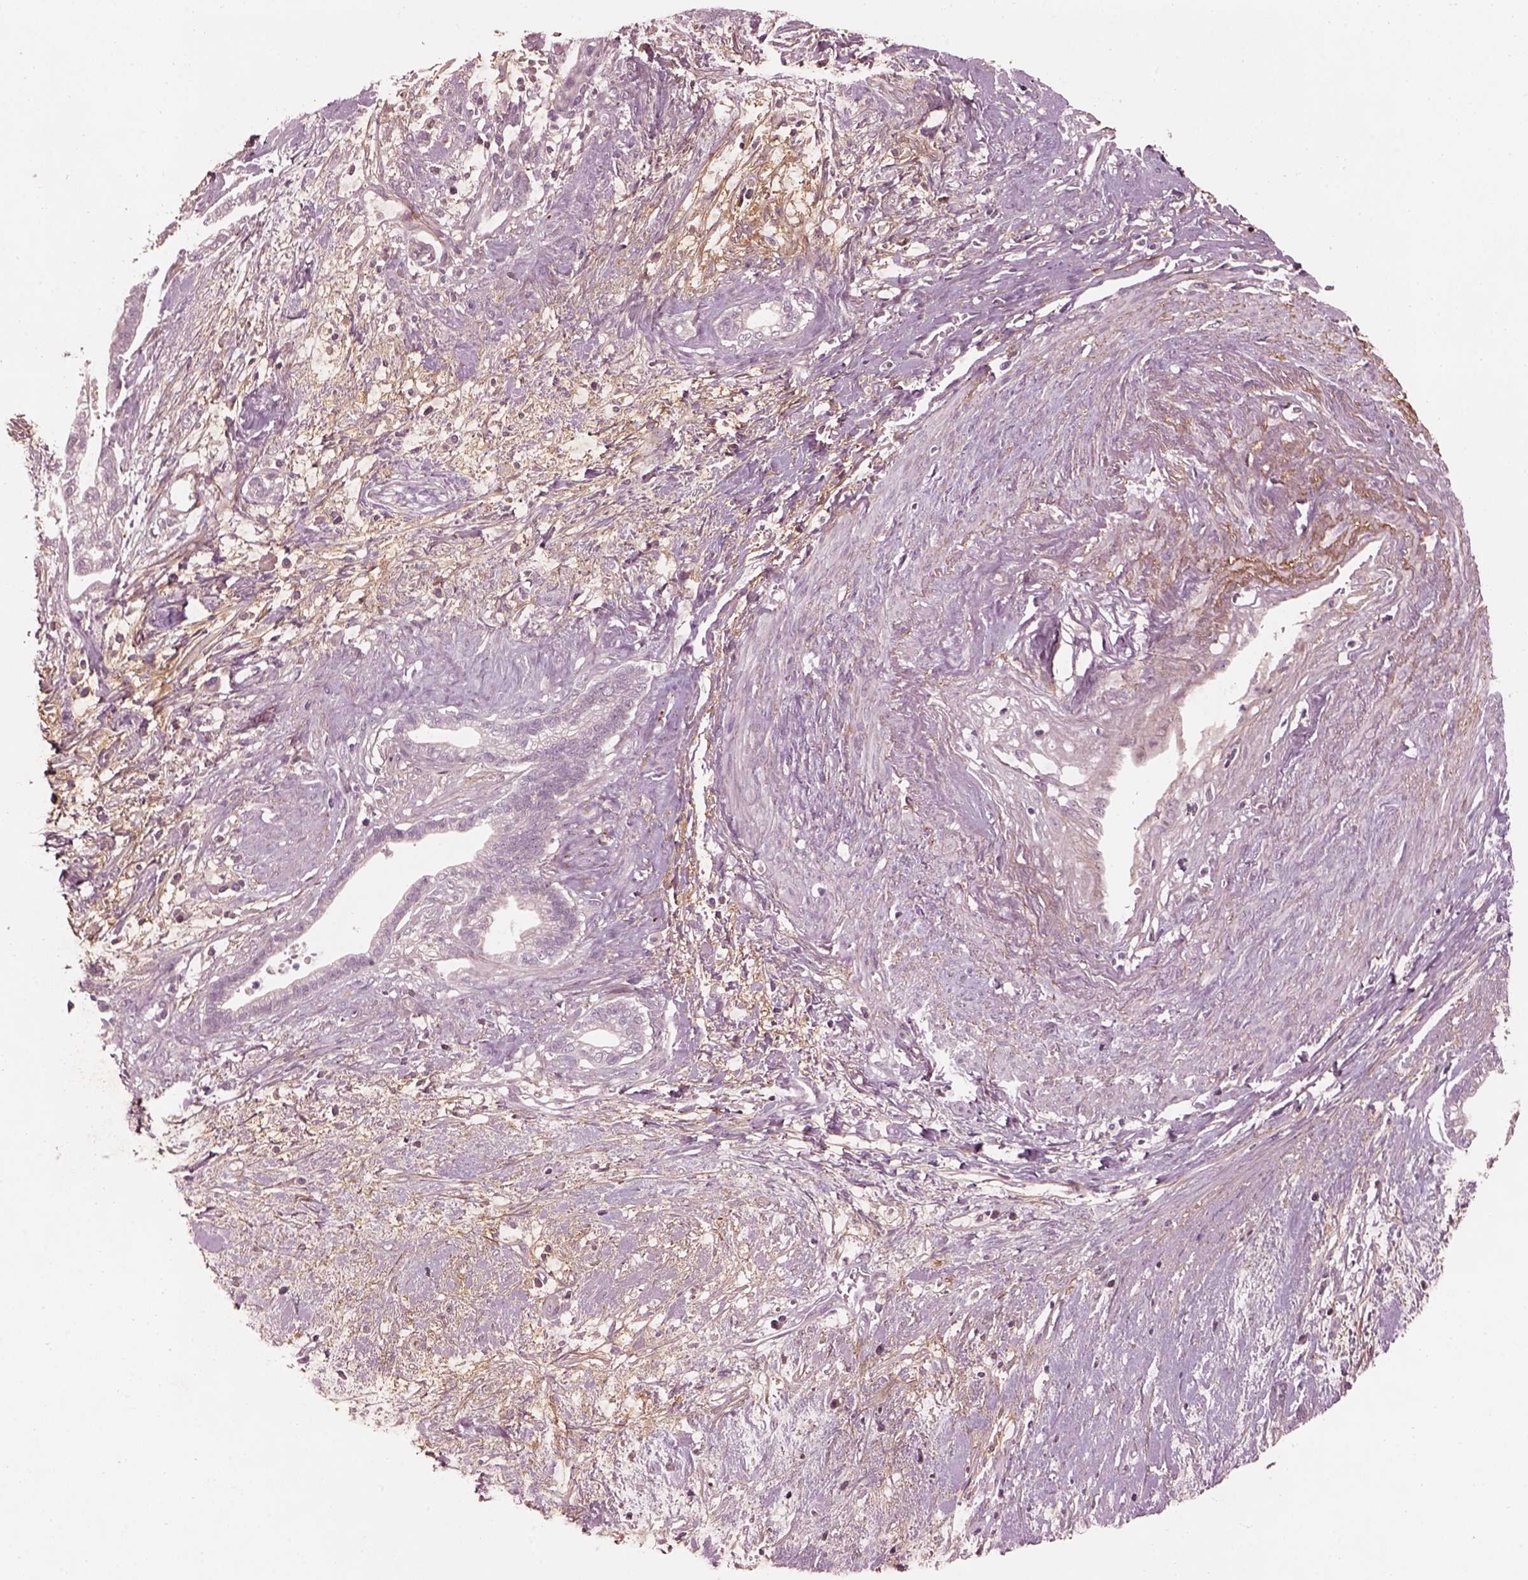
{"staining": {"intensity": "negative", "quantity": "none", "location": "none"}, "tissue": "cervical cancer", "cell_type": "Tumor cells", "image_type": "cancer", "snomed": [{"axis": "morphology", "description": "Adenocarcinoma, NOS"}, {"axis": "topography", "description": "Cervix"}], "caption": "The immunohistochemistry image has no significant expression in tumor cells of cervical adenocarcinoma tissue.", "gene": "EFEMP1", "patient": {"sex": "female", "age": 62}}